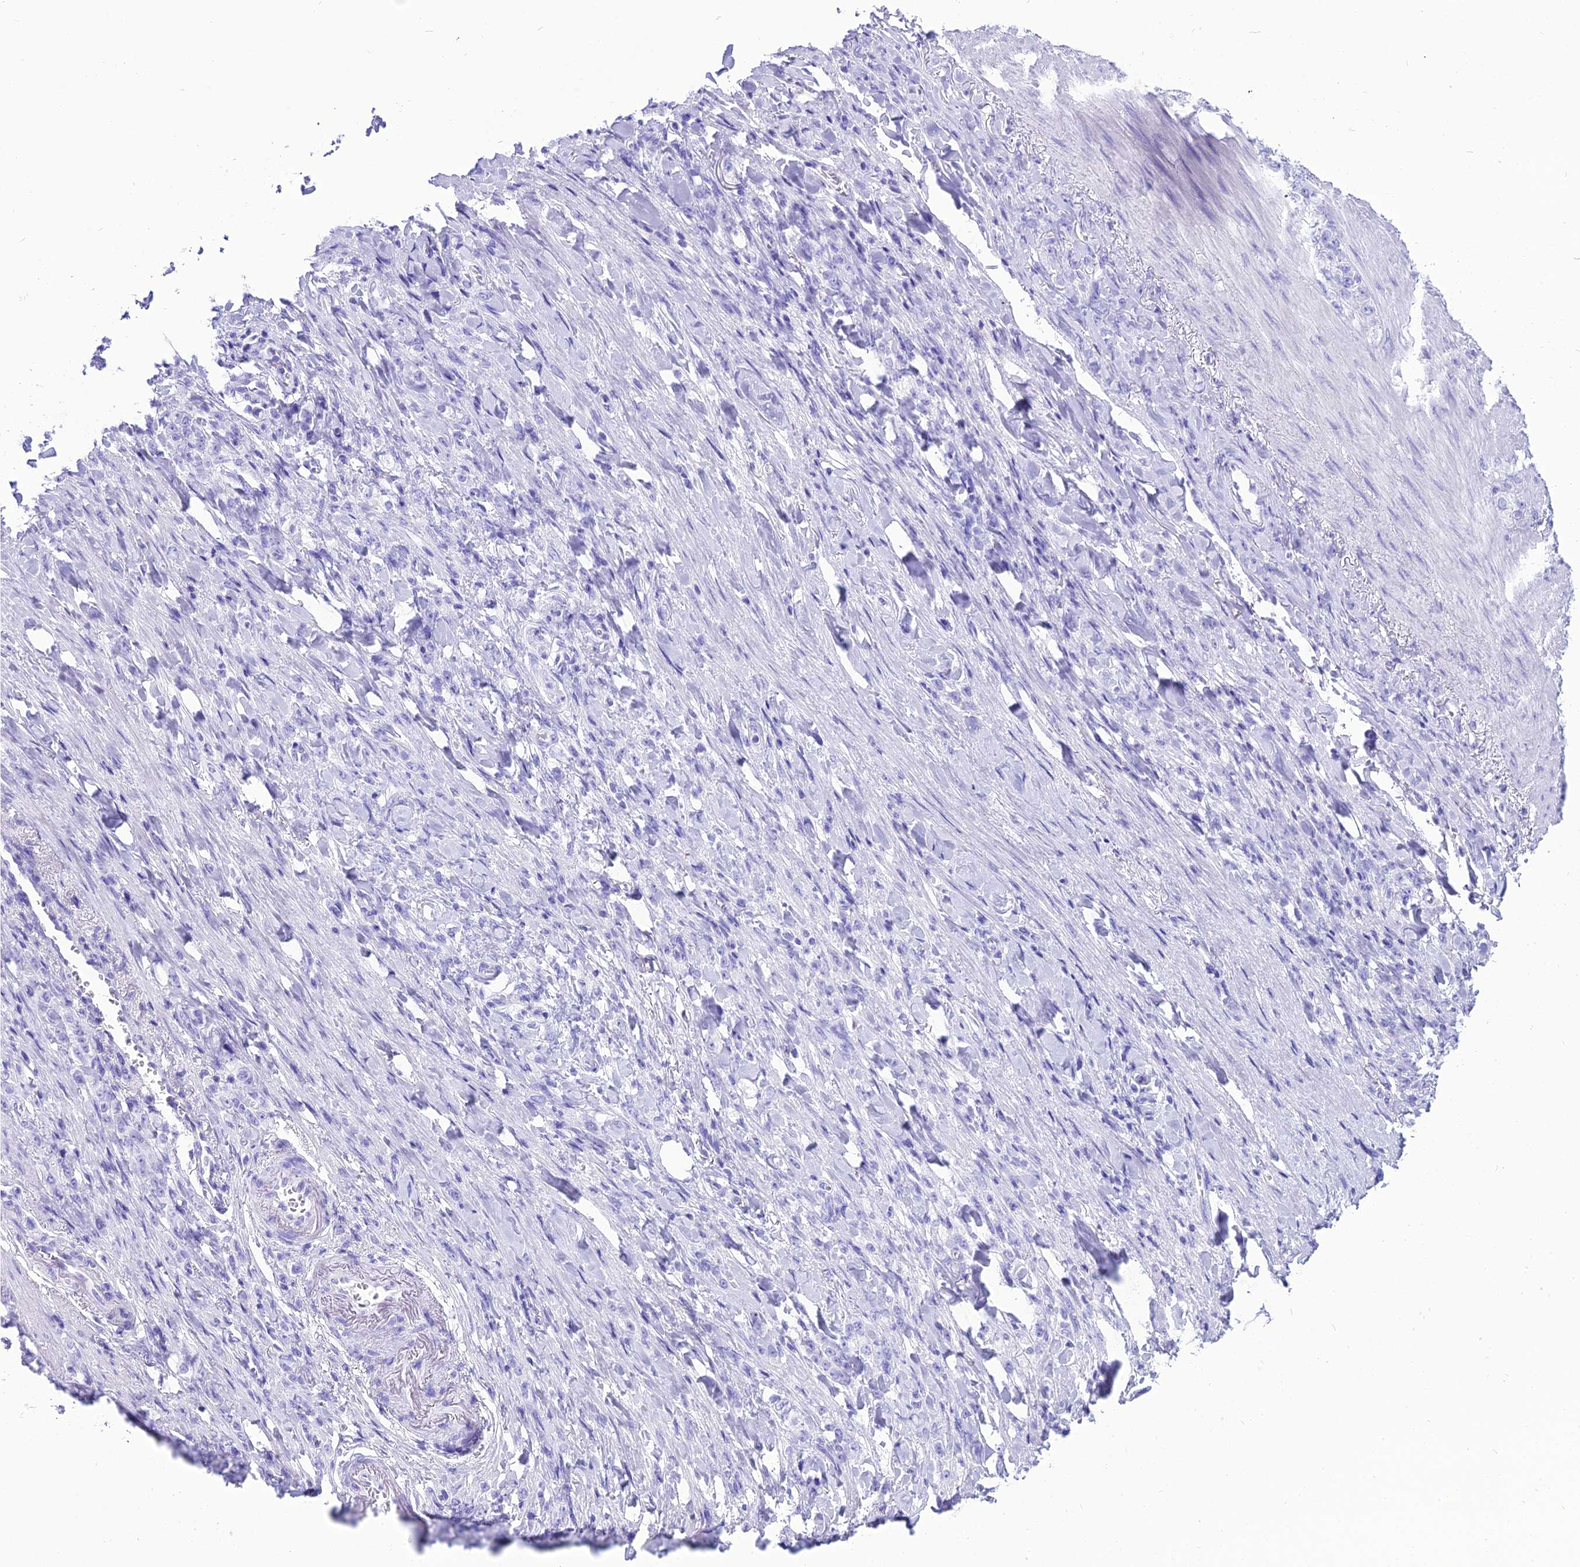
{"staining": {"intensity": "negative", "quantity": "none", "location": "none"}, "tissue": "stomach cancer", "cell_type": "Tumor cells", "image_type": "cancer", "snomed": [{"axis": "morphology", "description": "Normal tissue, NOS"}, {"axis": "morphology", "description": "Adenocarcinoma, NOS"}, {"axis": "topography", "description": "Stomach"}], "caption": "Tumor cells show no significant expression in stomach cancer (adenocarcinoma).", "gene": "PNMA5", "patient": {"sex": "male", "age": 82}}